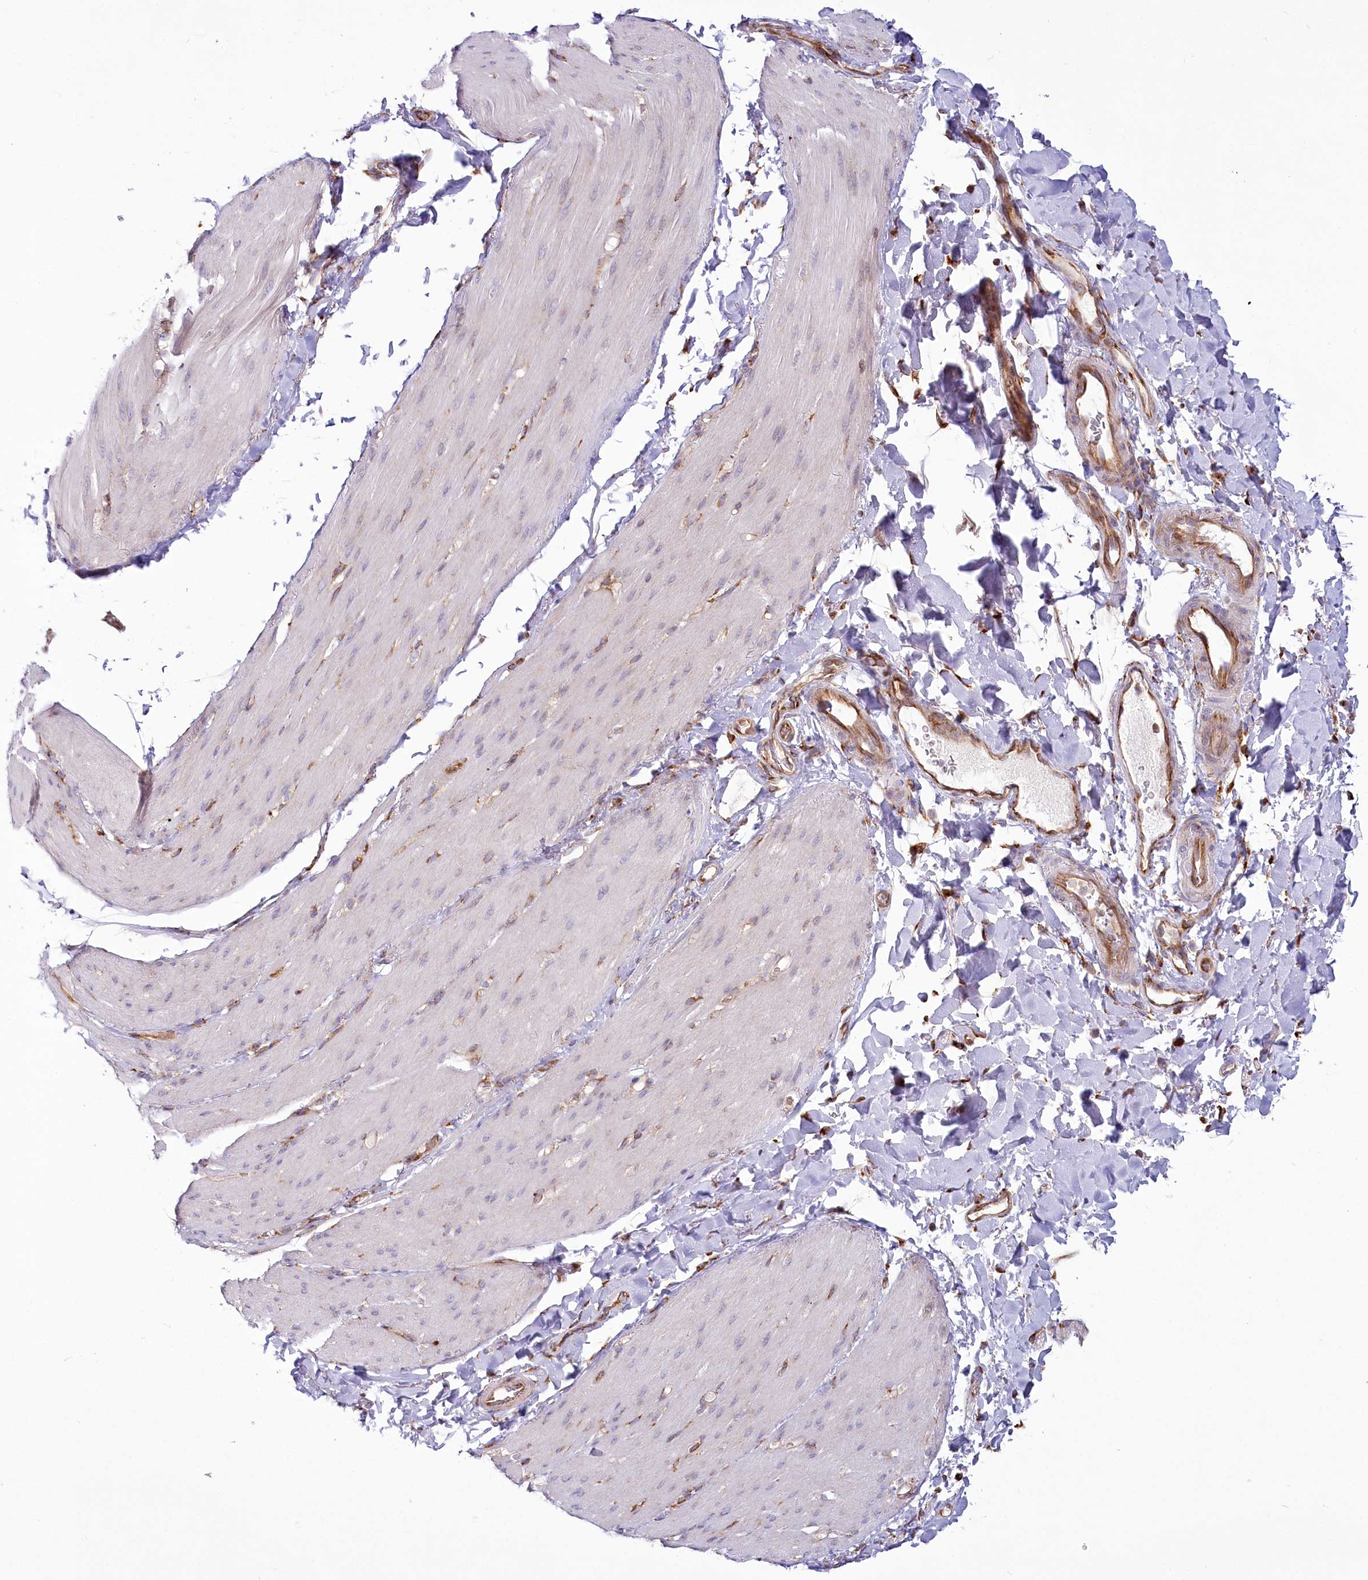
{"staining": {"intensity": "negative", "quantity": "none", "location": "none"}, "tissue": "smooth muscle", "cell_type": "Smooth muscle cells", "image_type": "normal", "snomed": [{"axis": "morphology", "description": "Normal tissue, NOS"}, {"axis": "topography", "description": "Smooth muscle"}, {"axis": "topography", "description": "Small intestine"}], "caption": "Human smooth muscle stained for a protein using immunohistochemistry displays no staining in smooth muscle cells.", "gene": "POGLUT1", "patient": {"sex": "female", "age": 84}}